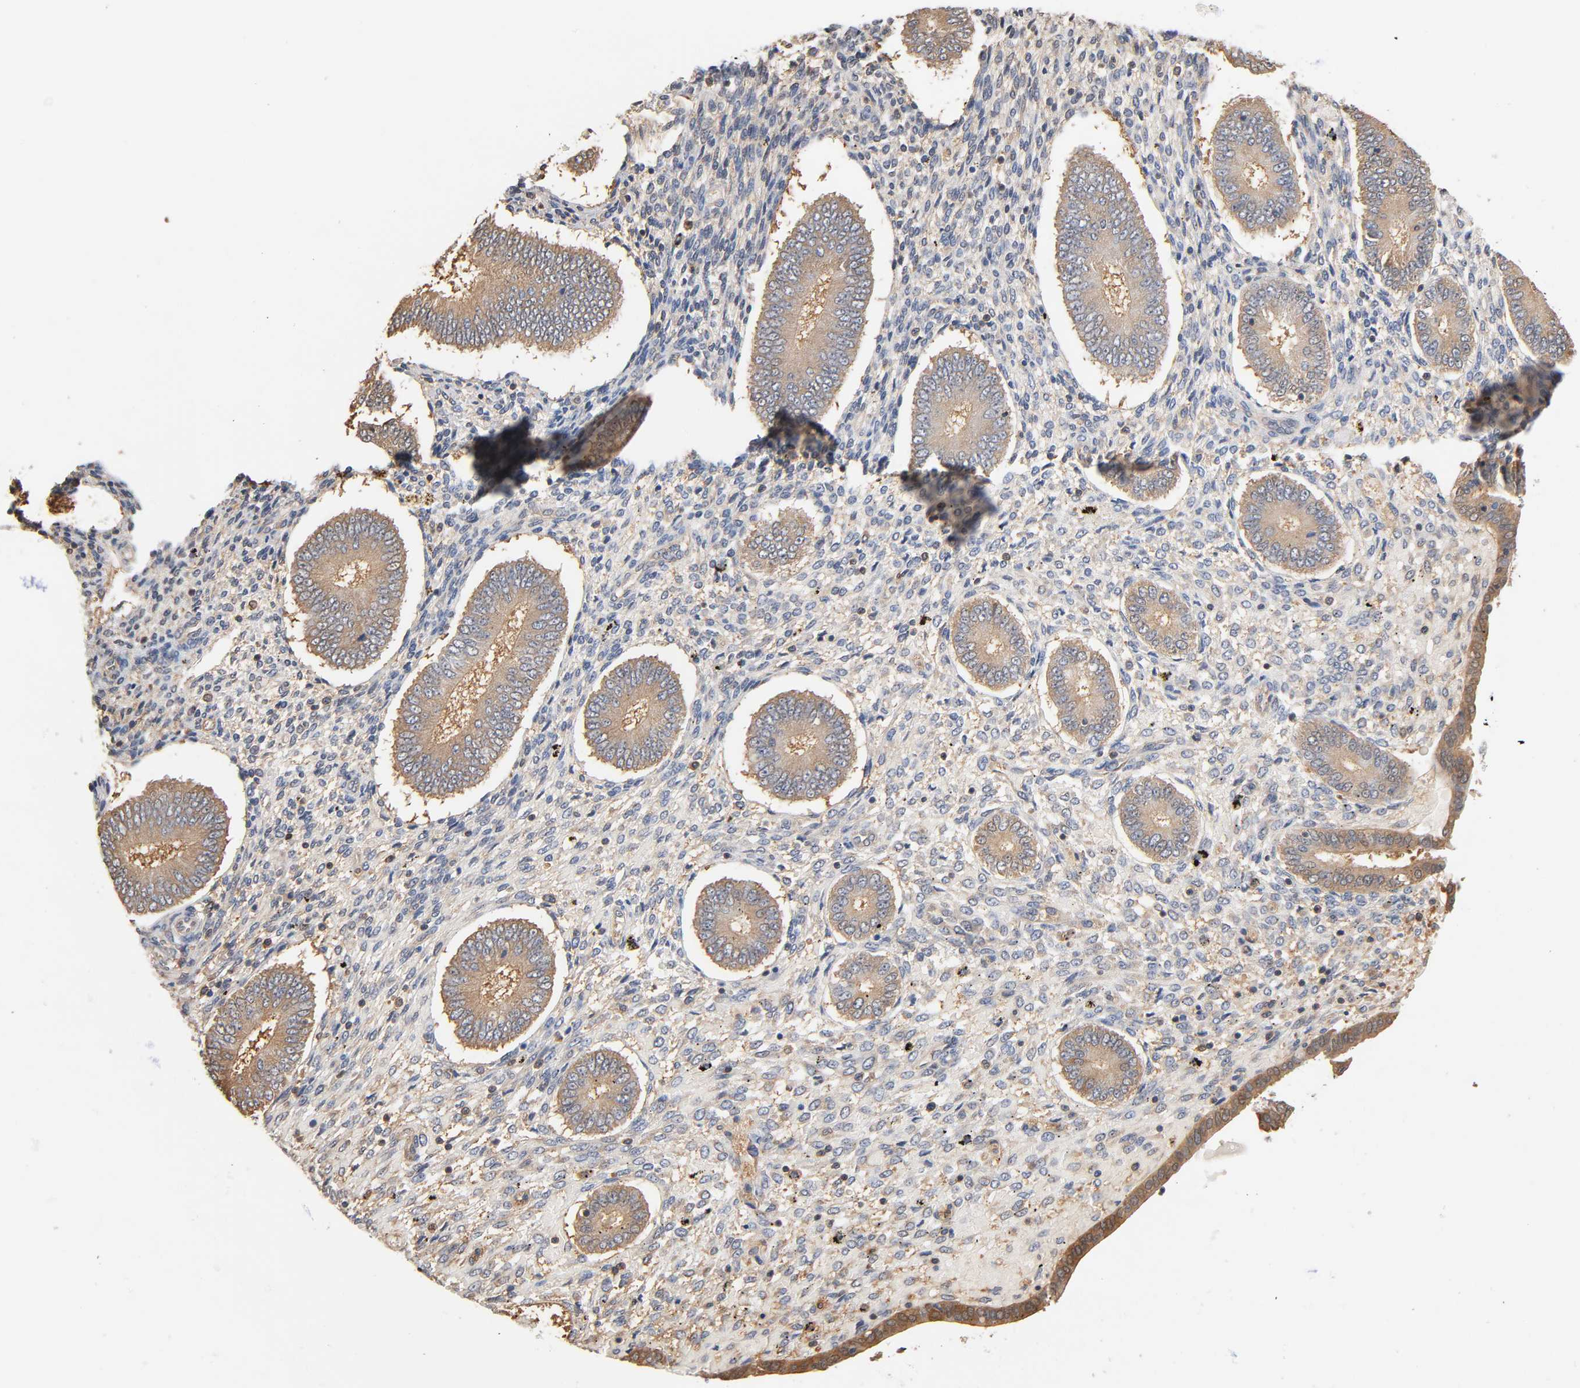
{"staining": {"intensity": "weak", "quantity": "<25%", "location": "cytoplasmic/membranous"}, "tissue": "endometrium", "cell_type": "Cells in endometrial stroma", "image_type": "normal", "snomed": [{"axis": "morphology", "description": "Normal tissue, NOS"}, {"axis": "topography", "description": "Endometrium"}], "caption": "Protein analysis of unremarkable endometrium exhibits no significant staining in cells in endometrial stroma.", "gene": "ALDOA", "patient": {"sex": "female", "age": 42}}